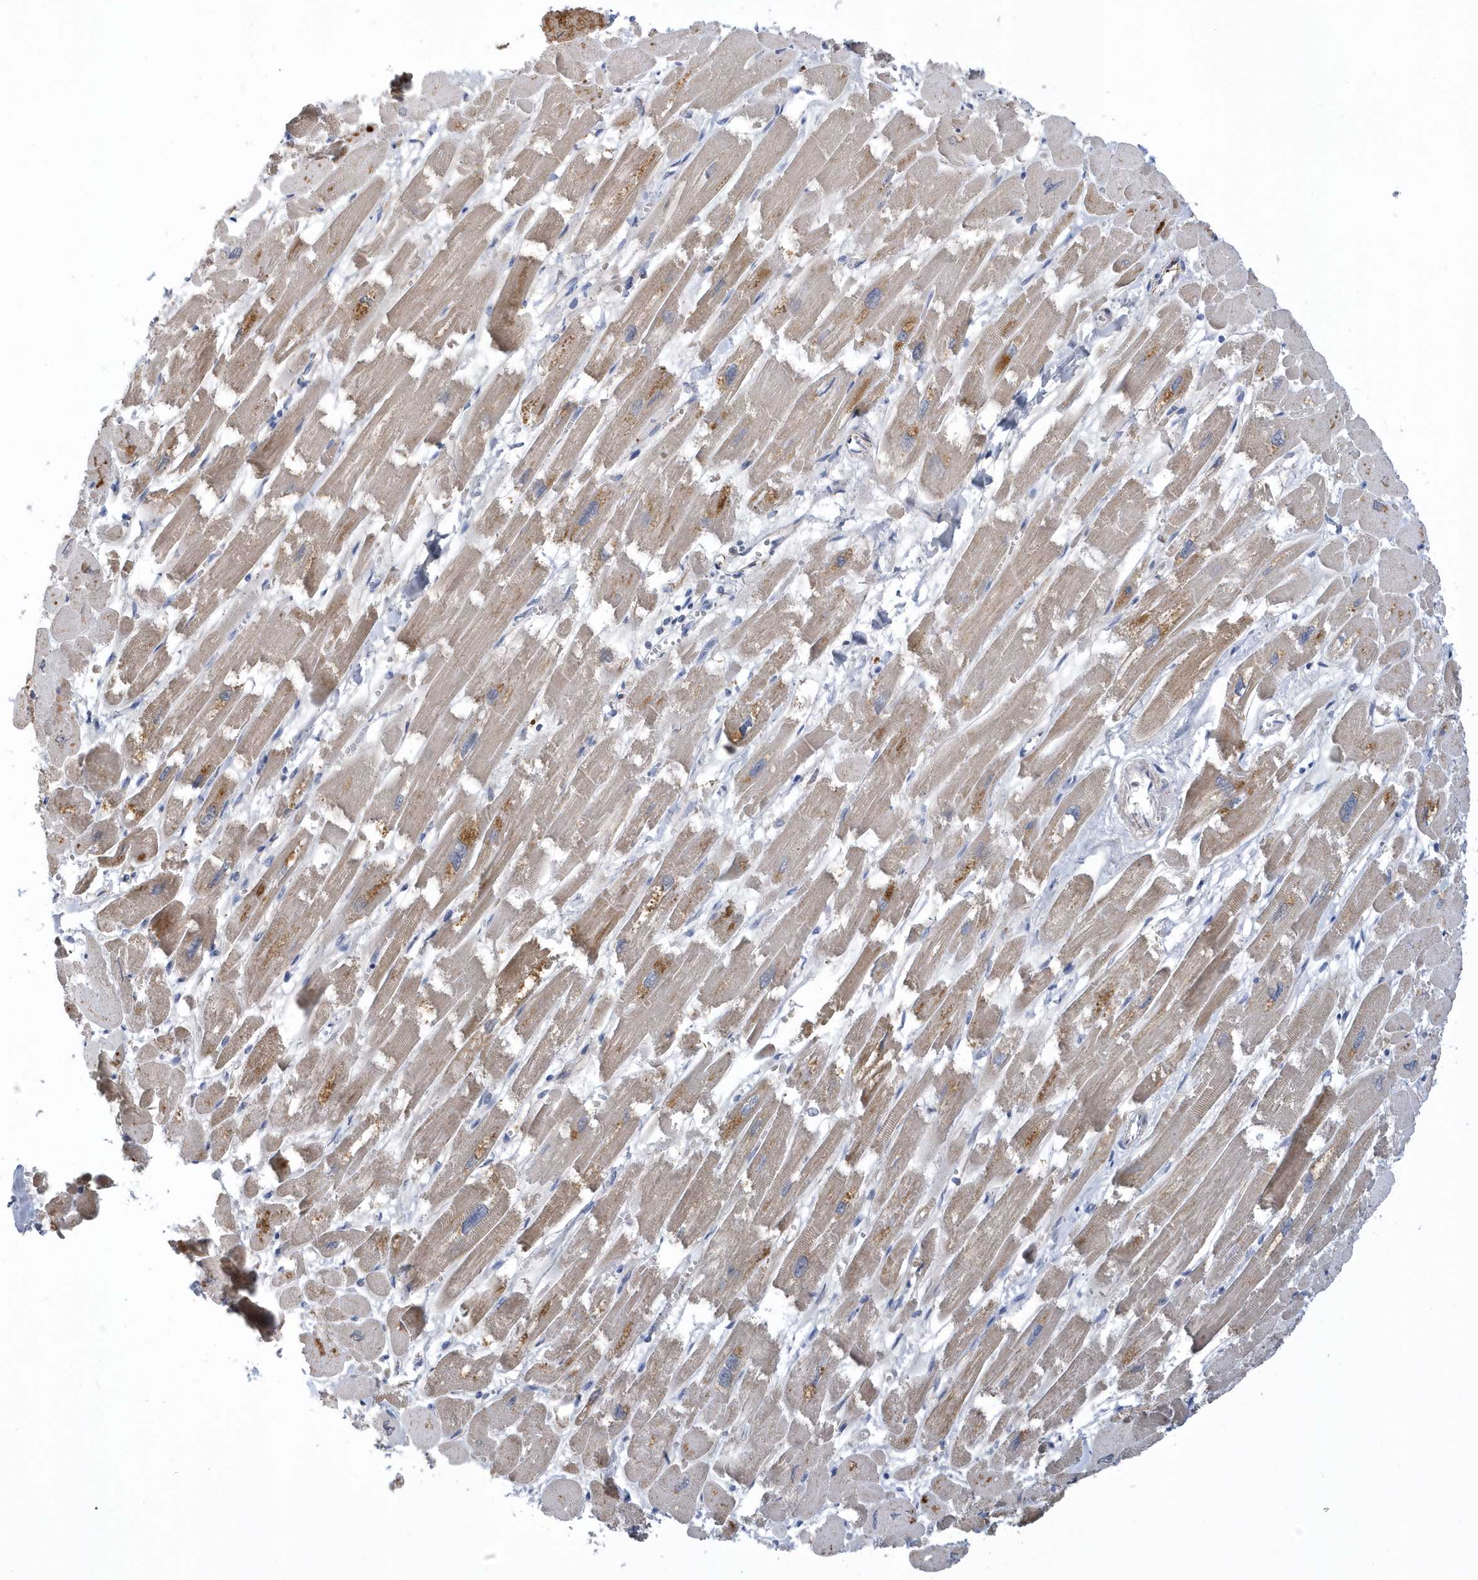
{"staining": {"intensity": "moderate", "quantity": "25%-75%", "location": "cytoplasmic/membranous"}, "tissue": "heart muscle", "cell_type": "Cardiomyocytes", "image_type": "normal", "snomed": [{"axis": "morphology", "description": "Normal tissue, NOS"}, {"axis": "topography", "description": "Heart"}], "caption": "Immunohistochemistry histopathology image of unremarkable heart muscle: human heart muscle stained using immunohistochemistry (IHC) exhibits medium levels of moderate protein expression localized specifically in the cytoplasmic/membranous of cardiomyocytes, appearing as a cytoplasmic/membranous brown color.", "gene": "VWA5B2", "patient": {"sex": "male", "age": 54}}